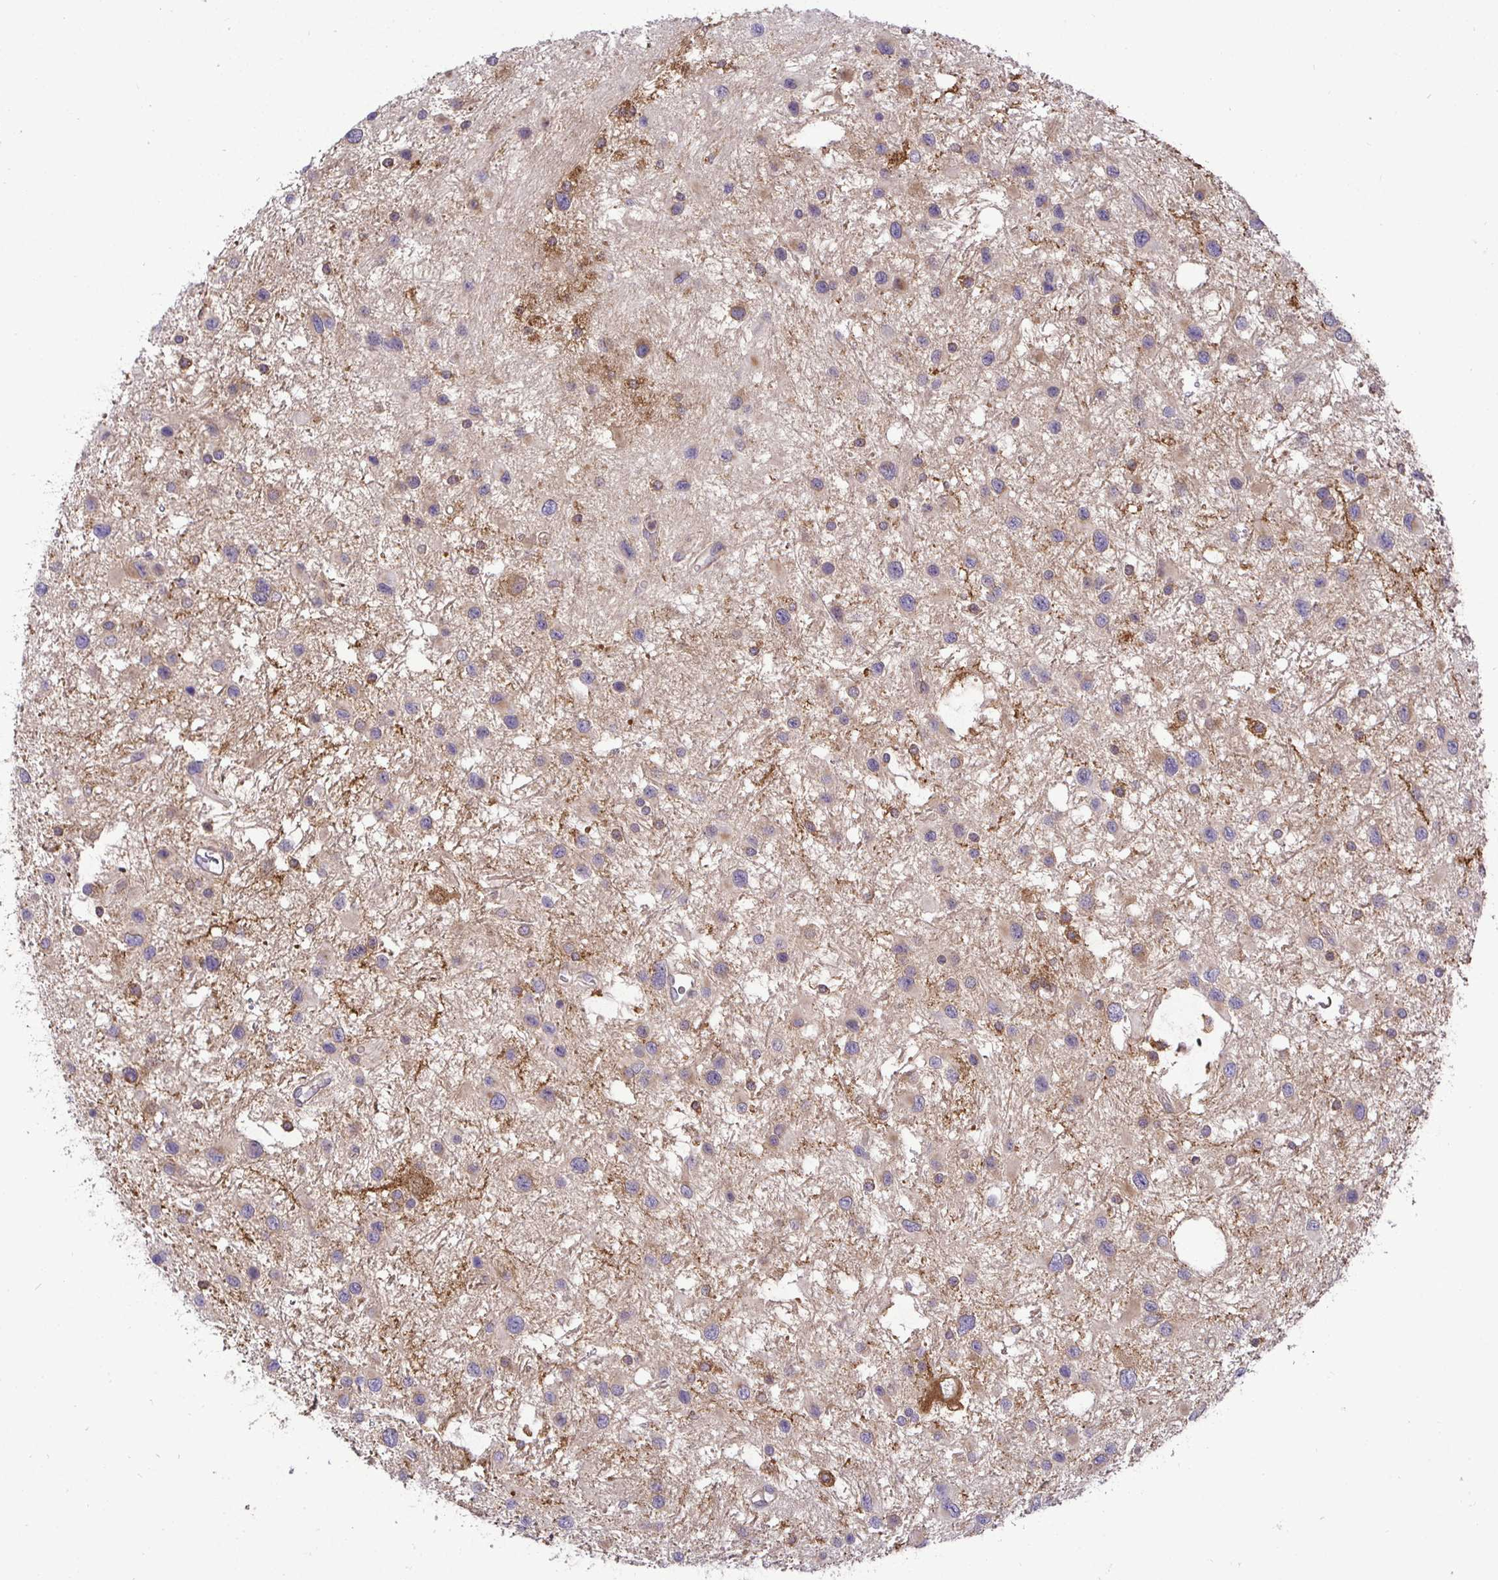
{"staining": {"intensity": "negative", "quantity": "none", "location": "none"}, "tissue": "glioma", "cell_type": "Tumor cells", "image_type": "cancer", "snomed": [{"axis": "morphology", "description": "Glioma, malignant, Low grade"}, {"axis": "topography", "description": "Brain"}], "caption": "An immunohistochemistry image of glioma is shown. There is no staining in tumor cells of glioma. Brightfield microscopy of IHC stained with DAB (3,3'-diaminobenzidine) (brown) and hematoxylin (blue), captured at high magnification.", "gene": "ATP6V1F", "patient": {"sex": "female", "age": 32}}